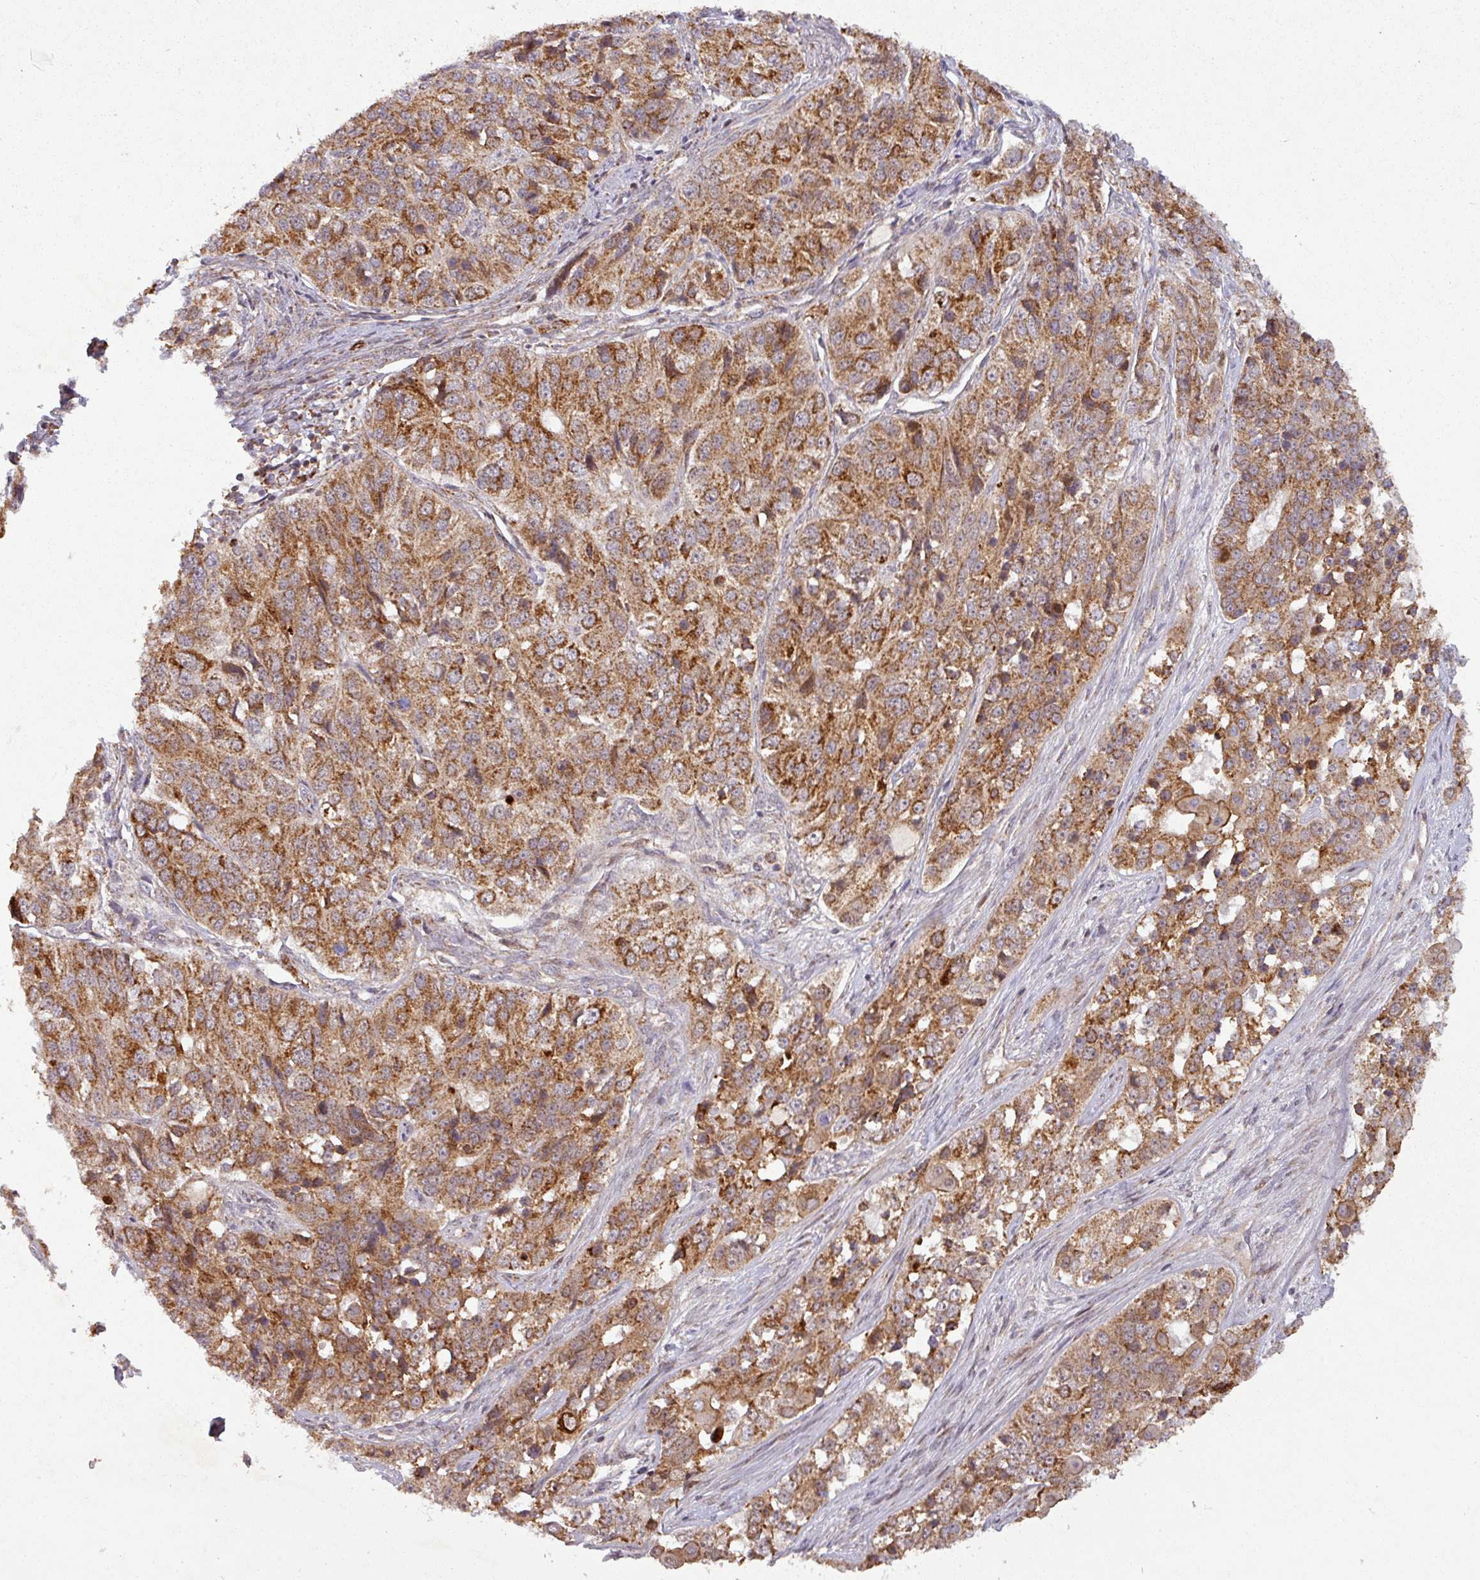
{"staining": {"intensity": "strong", "quantity": ">75%", "location": "cytoplasmic/membranous"}, "tissue": "ovarian cancer", "cell_type": "Tumor cells", "image_type": "cancer", "snomed": [{"axis": "morphology", "description": "Carcinoma, endometroid"}, {"axis": "topography", "description": "Ovary"}], "caption": "Strong cytoplasmic/membranous positivity is appreciated in approximately >75% of tumor cells in ovarian cancer (endometroid carcinoma).", "gene": "GPD2", "patient": {"sex": "female", "age": 51}}